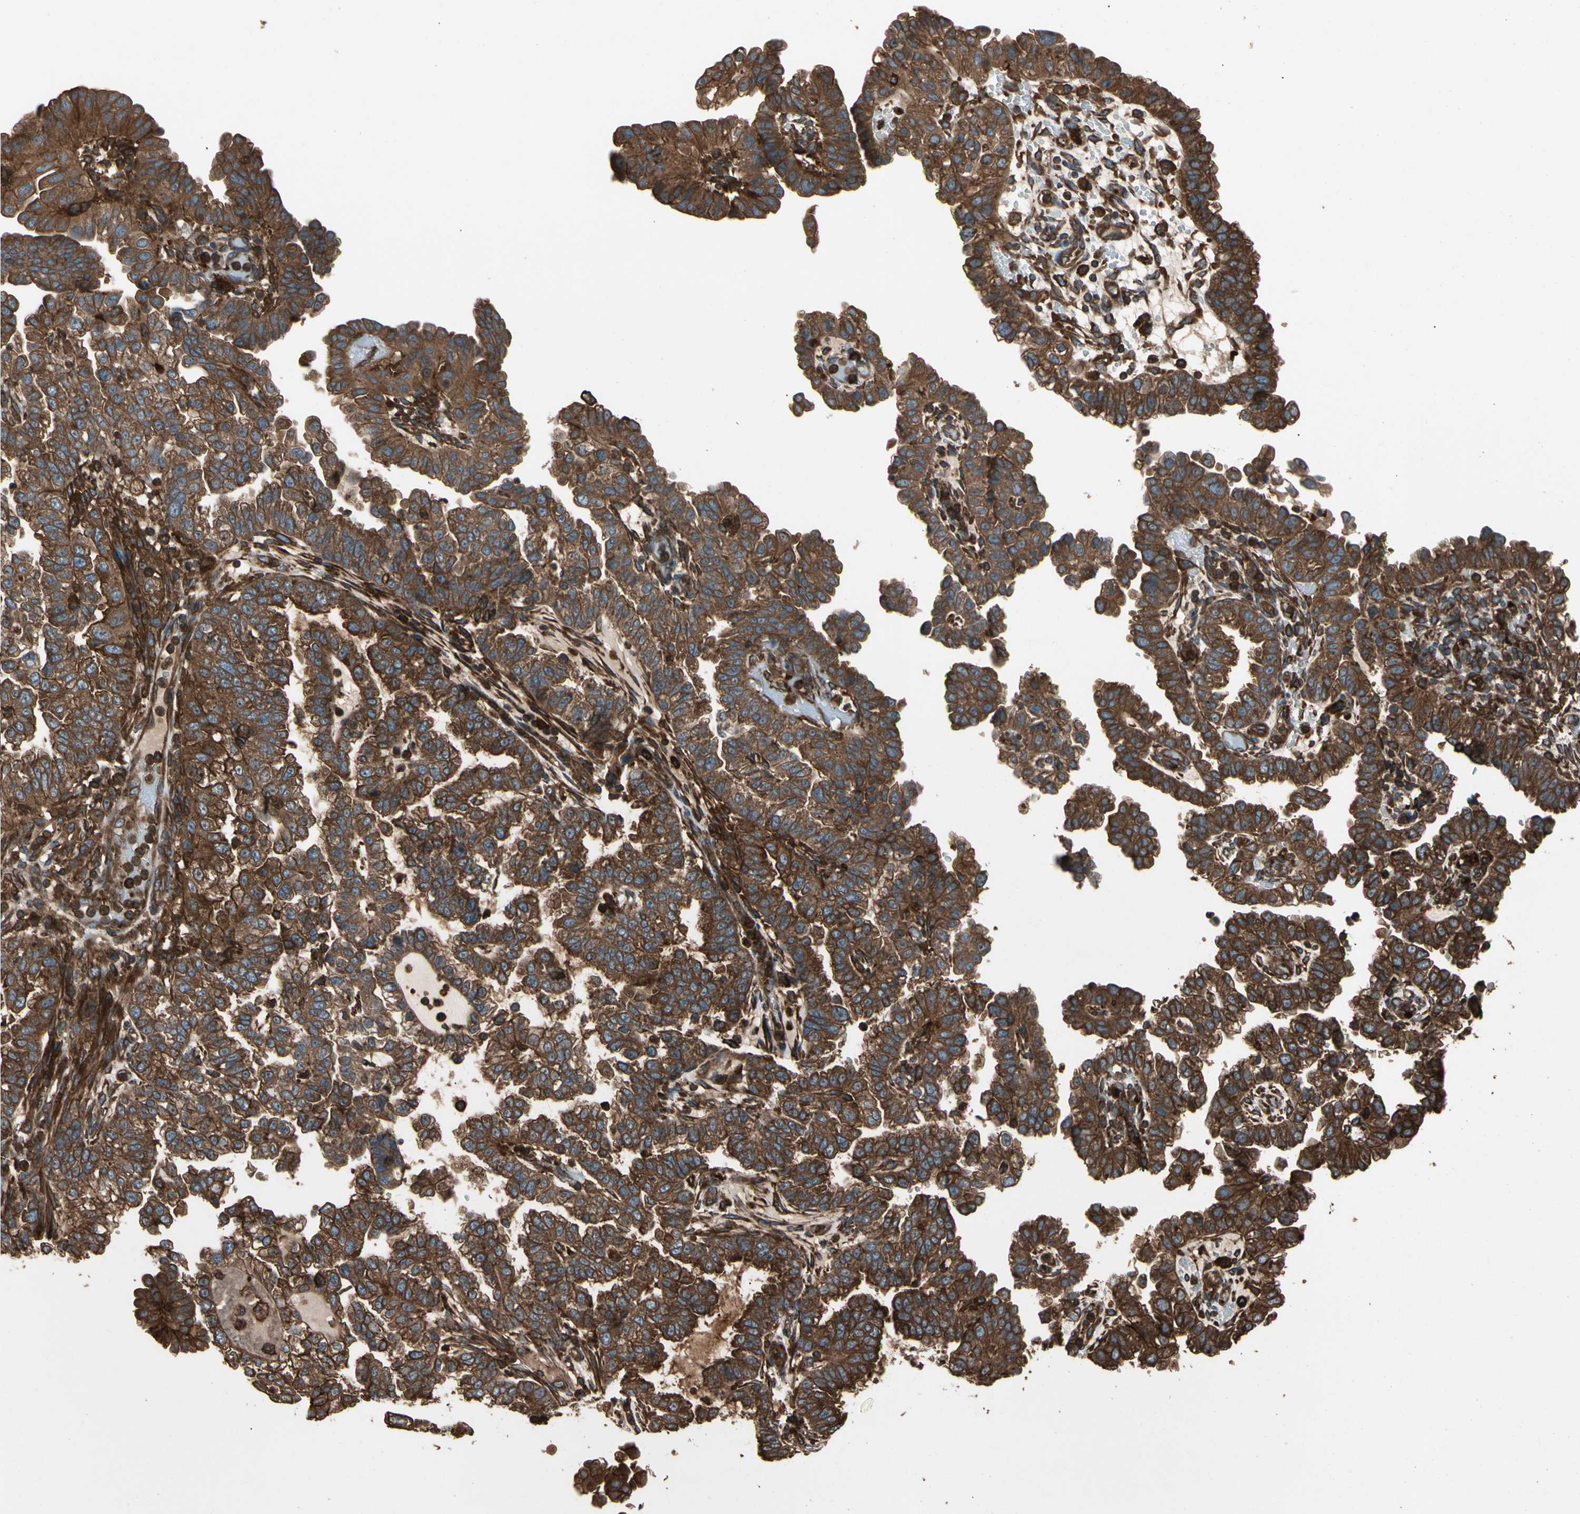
{"staining": {"intensity": "strong", "quantity": ">75%", "location": "cytoplasmic/membranous"}, "tissue": "endometrial cancer", "cell_type": "Tumor cells", "image_type": "cancer", "snomed": [{"axis": "morphology", "description": "Adenocarcinoma, NOS"}, {"axis": "topography", "description": "Endometrium"}], "caption": "Immunohistochemistry of human endometrial cancer reveals high levels of strong cytoplasmic/membranous positivity in about >75% of tumor cells. The protein of interest is stained brown, and the nuclei are stained in blue (DAB IHC with brightfield microscopy, high magnification).", "gene": "AGBL2", "patient": {"sex": "female", "age": 85}}